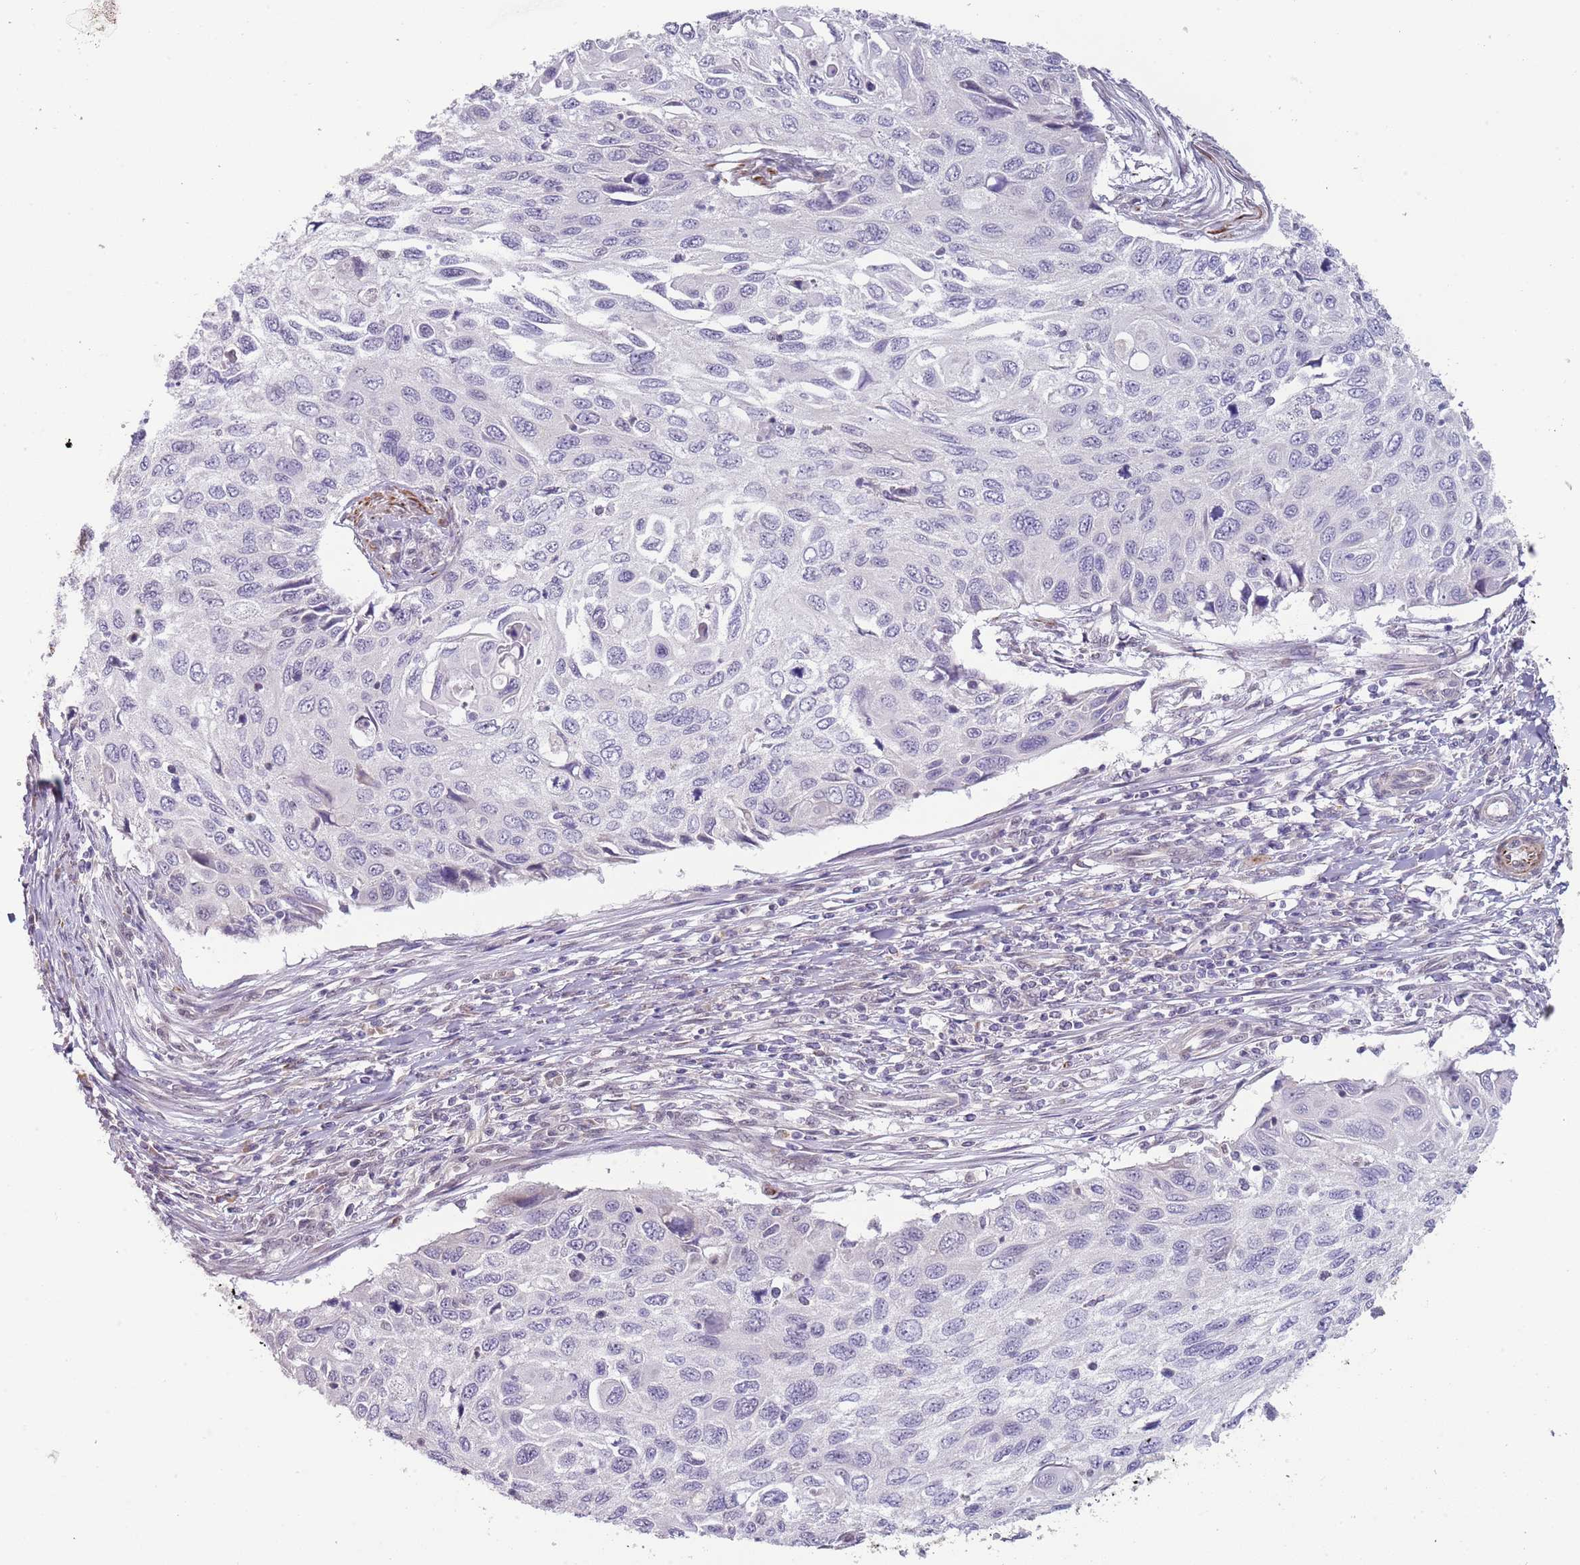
{"staining": {"intensity": "negative", "quantity": "none", "location": "none"}, "tissue": "cervical cancer", "cell_type": "Tumor cells", "image_type": "cancer", "snomed": [{"axis": "morphology", "description": "Squamous cell carcinoma, NOS"}, {"axis": "topography", "description": "Cervix"}], "caption": "IHC micrograph of squamous cell carcinoma (cervical) stained for a protein (brown), which demonstrates no expression in tumor cells.", "gene": "NBPF3", "patient": {"sex": "female", "age": 70}}